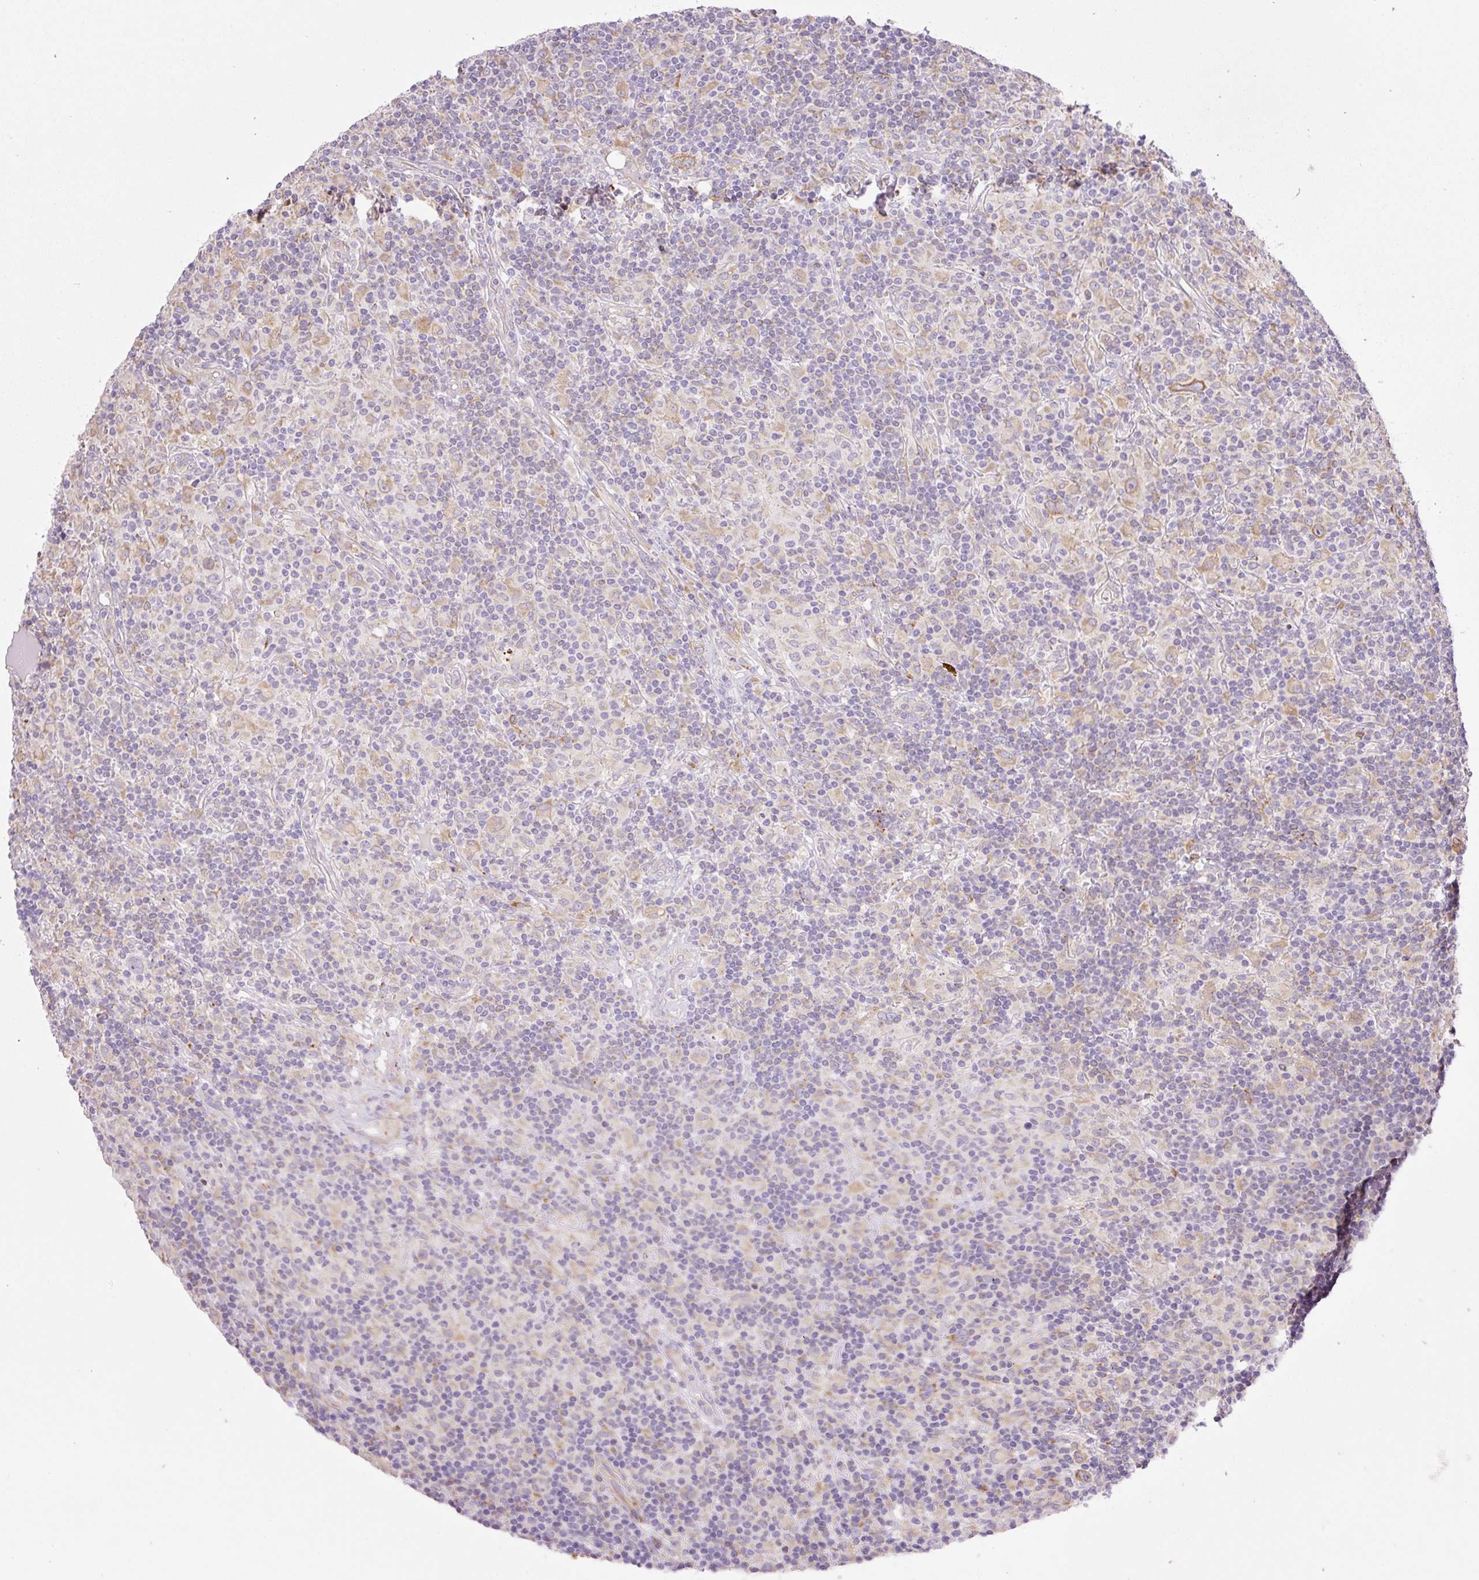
{"staining": {"intensity": "moderate", "quantity": ">75%", "location": "cytoplasmic/membranous"}, "tissue": "lymphoma", "cell_type": "Tumor cells", "image_type": "cancer", "snomed": [{"axis": "morphology", "description": "Hodgkin's disease, NOS"}, {"axis": "topography", "description": "Lymph node"}], "caption": "Lymphoma stained with immunohistochemistry reveals moderate cytoplasmic/membranous positivity in approximately >75% of tumor cells.", "gene": "POFUT1", "patient": {"sex": "male", "age": 70}}